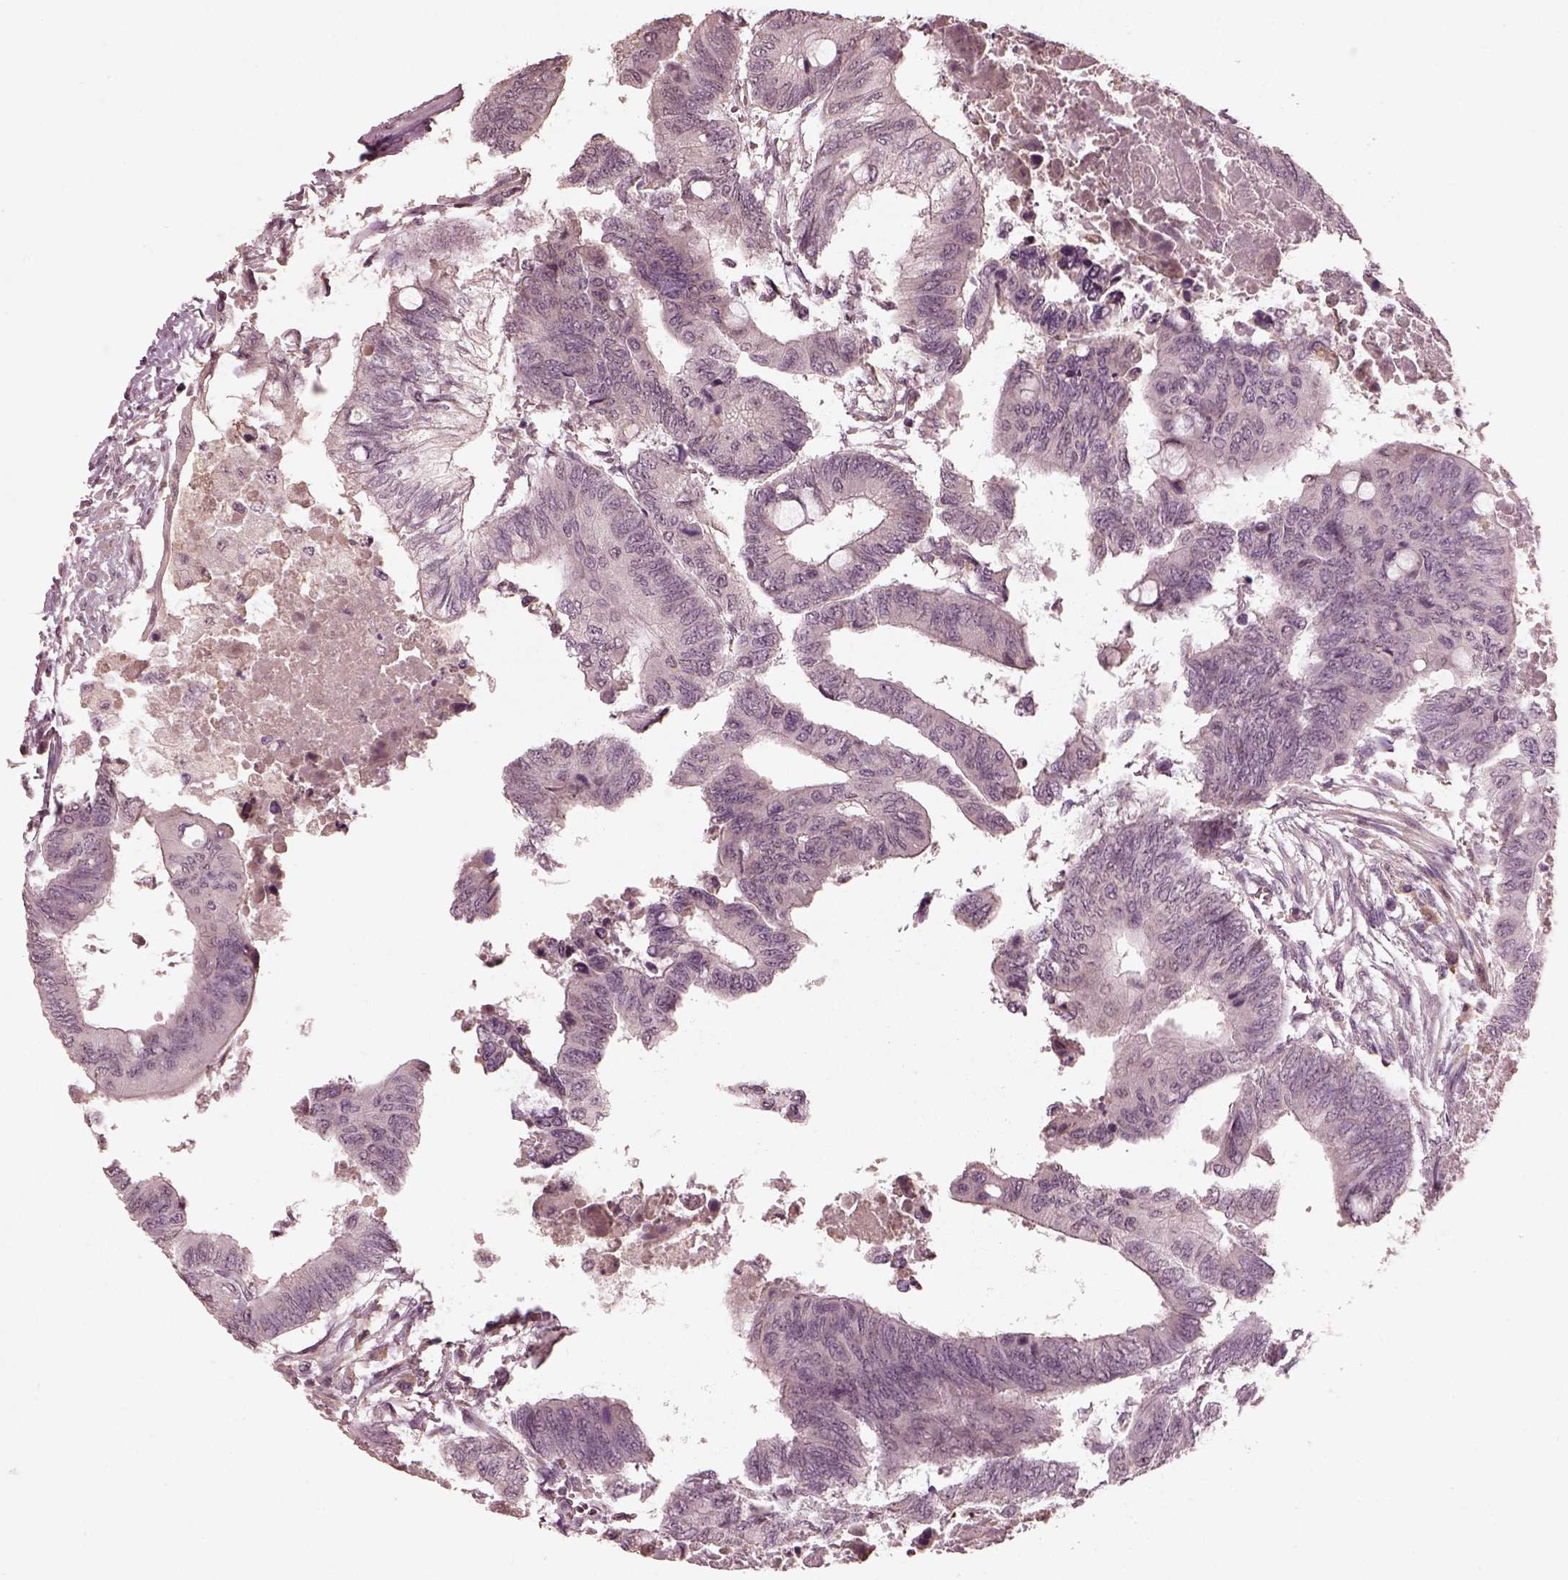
{"staining": {"intensity": "negative", "quantity": "none", "location": "none"}, "tissue": "colorectal cancer", "cell_type": "Tumor cells", "image_type": "cancer", "snomed": [{"axis": "morphology", "description": "Normal tissue, NOS"}, {"axis": "morphology", "description": "Adenocarcinoma, NOS"}, {"axis": "topography", "description": "Rectum"}, {"axis": "topography", "description": "Peripheral nerve tissue"}], "caption": "Micrograph shows no protein positivity in tumor cells of colorectal cancer tissue. Nuclei are stained in blue.", "gene": "CALR3", "patient": {"sex": "male", "age": 92}}